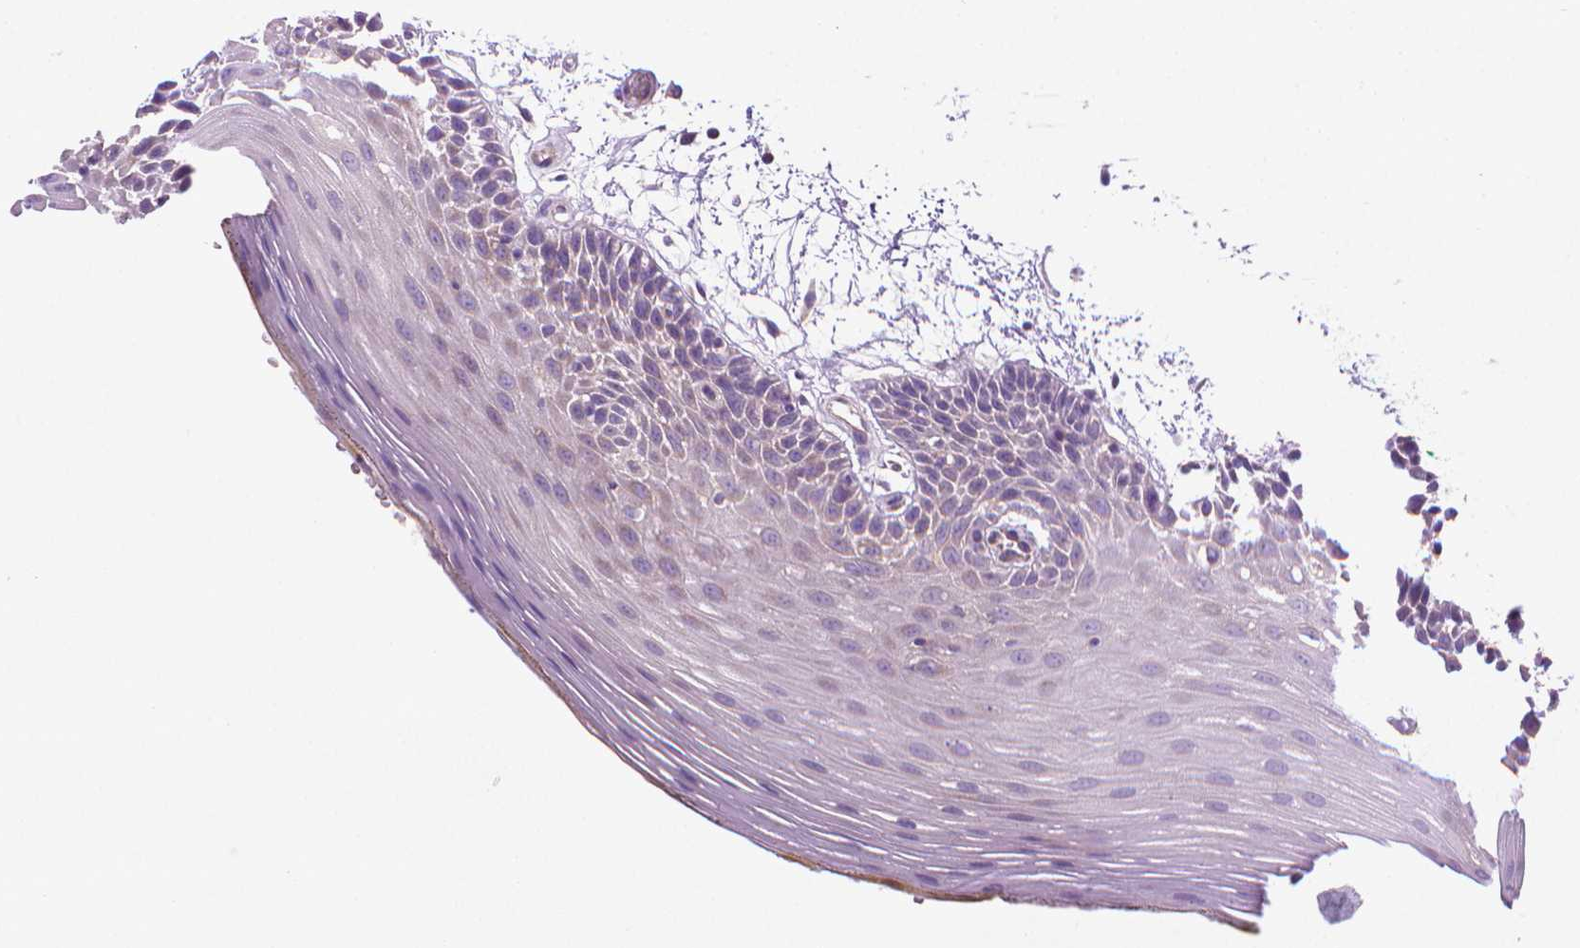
{"staining": {"intensity": "negative", "quantity": "none", "location": "none"}, "tissue": "oral mucosa", "cell_type": "Squamous epithelial cells", "image_type": "normal", "snomed": [{"axis": "morphology", "description": "Normal tissue, NOS"}, {"axis": "morphology", "description": "Squamous cell carcinoma, NOS"}, {"axis": "topography", "description": "Oral tissue"}, {"axis": "topography", "description": "Head-Neck"}], "caption": "The micrograph displays no staining of squamous epithelial cells in unremarkable oral mucosa.", "gene": "SLC51B", "patient": {"sex": "male", "age": 52}}